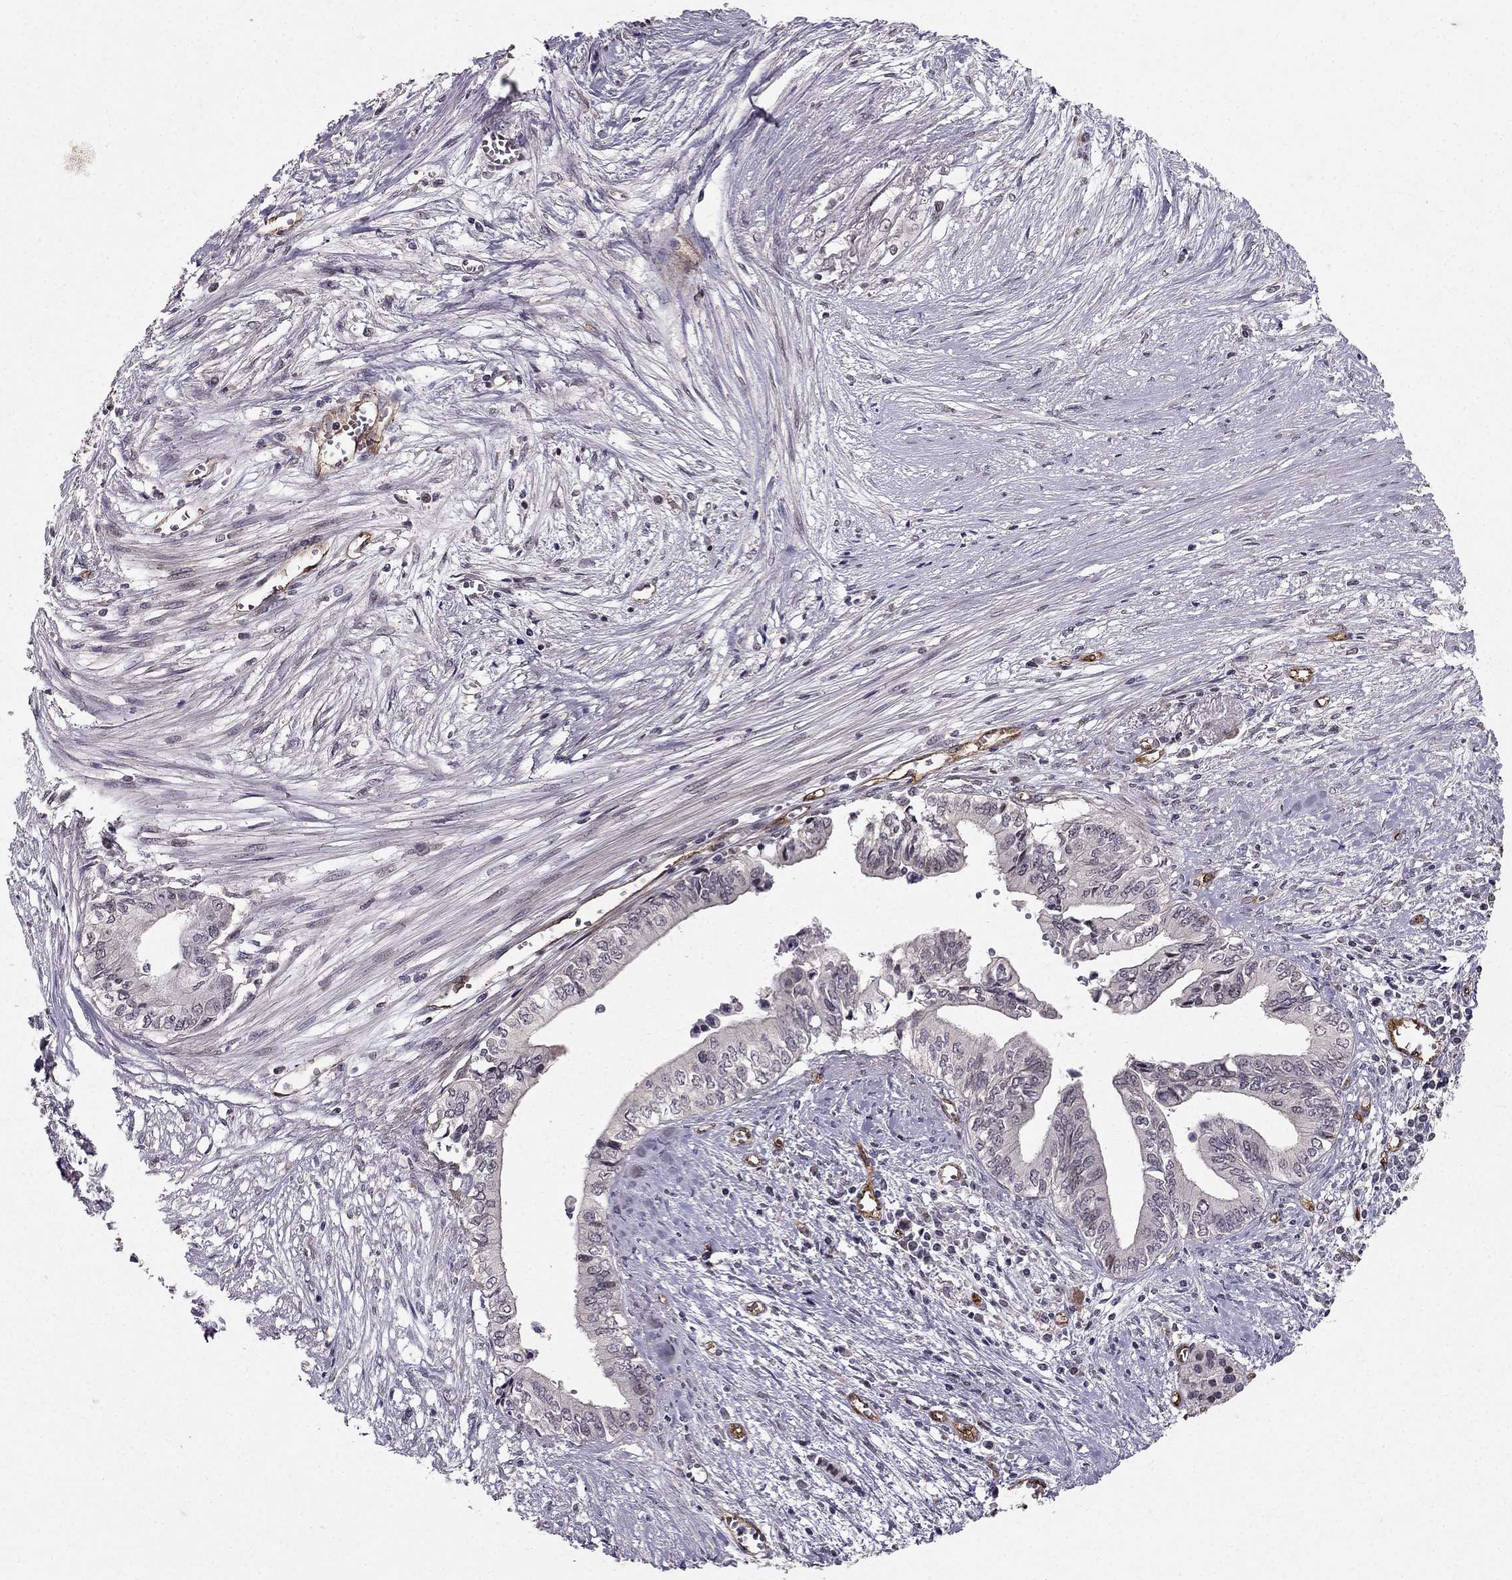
{"staining": {"intensity": "negative", "quantity": "none", "location": "none"}, "tissue": "pancreatic cancer", "cell_type": "Tumor cells", "image_type": "cancer", "snomed": [{"axis": "morphology", "description": "Adenocarcinoma, NOS"}, {"axis": "topography", "description": "Pancreas"}], "caption": "This is an immunohistochemistry image of human pancreatic adenocarcinoma. There is no staining in tumor cells.", "gene": "RASIP1", "patient": {"sex": "female", "age": 61}}